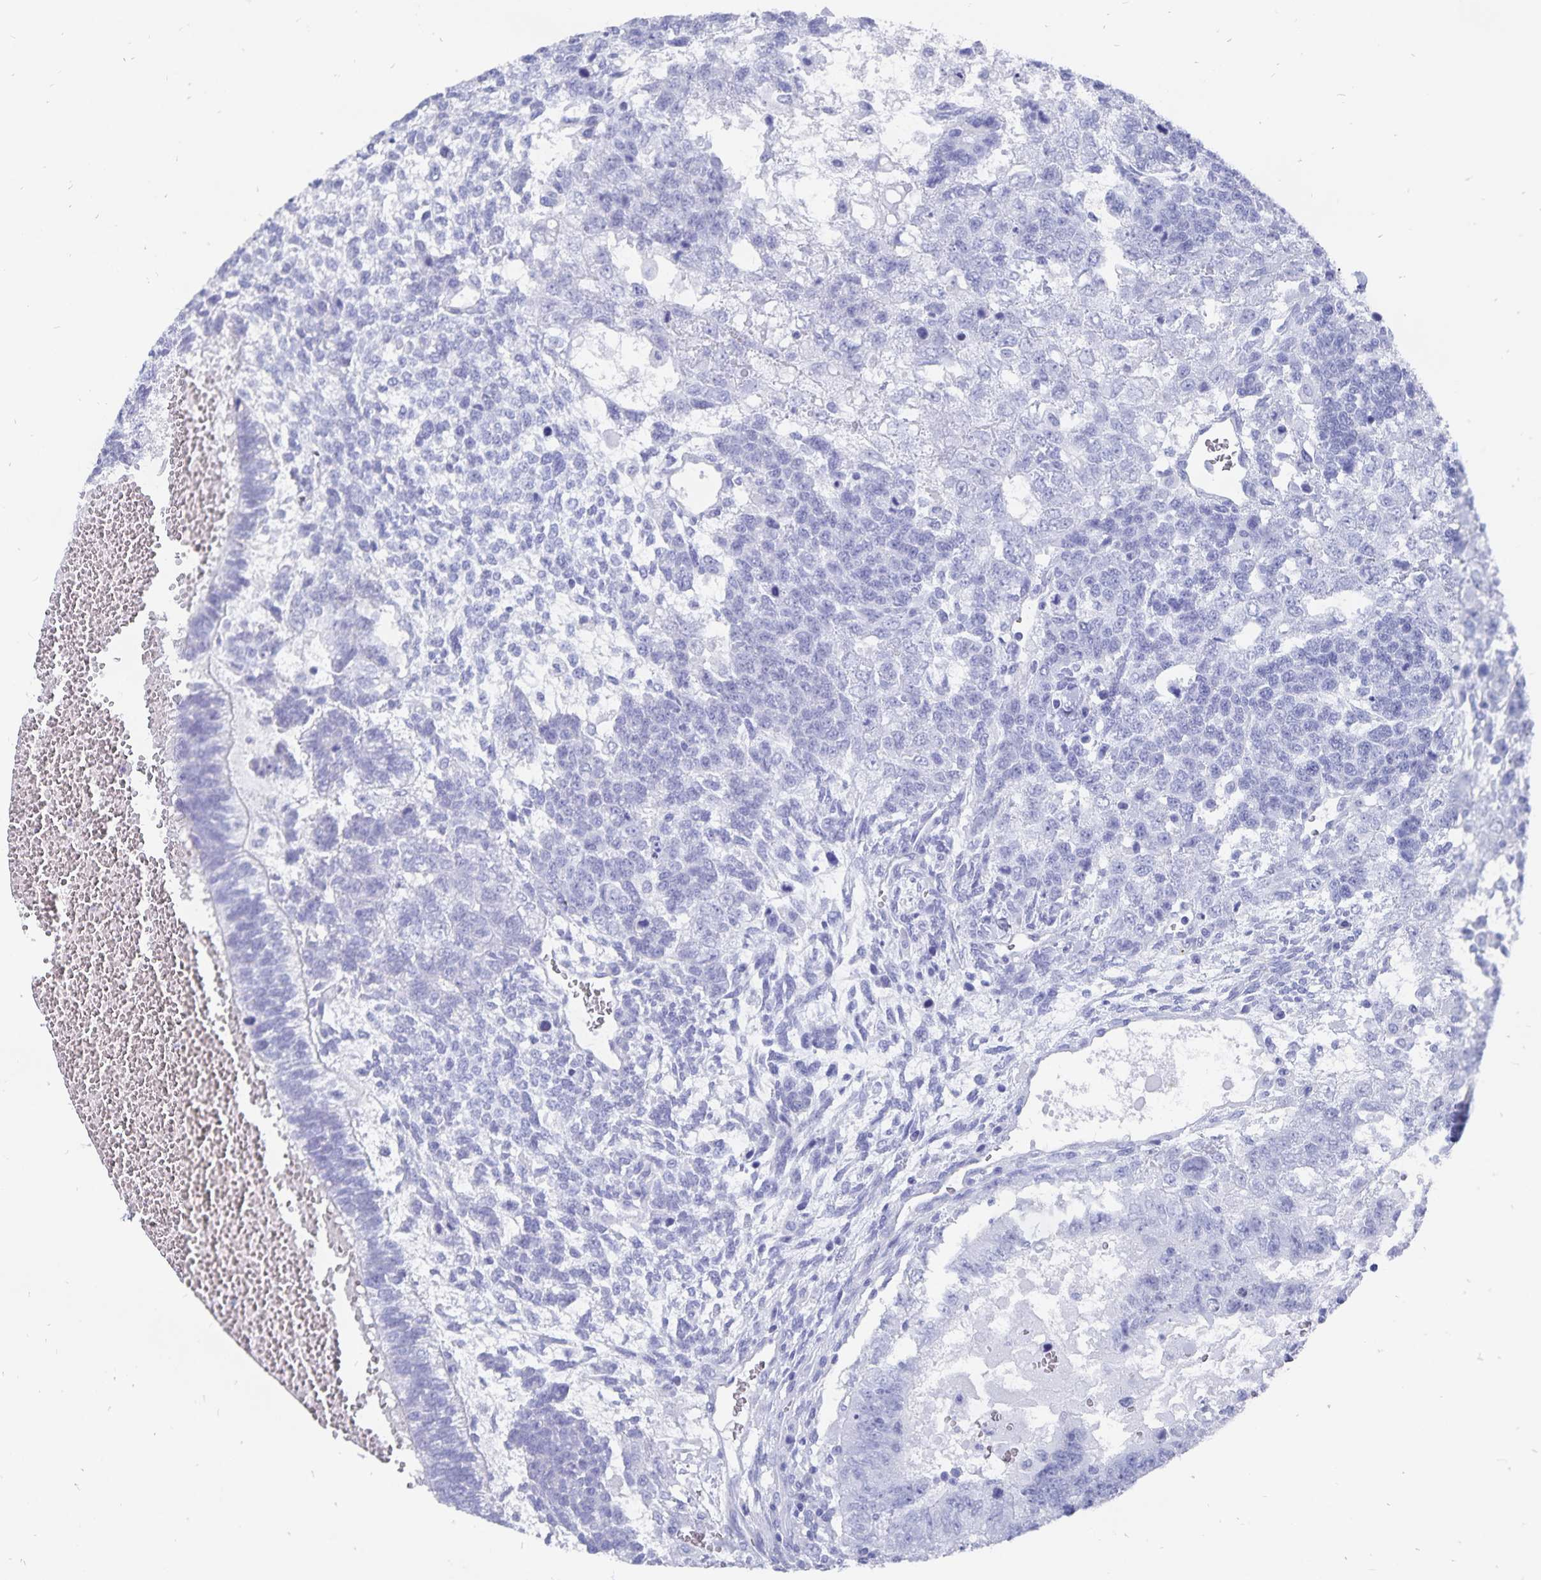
{"staining": {"intensity": "negative", "quantity": "none", "location": "none"}, "tissue": "testis cancer", "cell_type": "Tumor cells", "image_type": "cancer", "snomed": [{"axis": "morphology", "description": "Normal tissue, NOS"}, {"axis": "morphology", "description": "Carcinoma, Embryonal, NOS"}, {"axis": "topography", "description": "Testis"}, {"axis": "topography", "description": "Epididymis"}], "caption": "Immunohistochemistry micrograph of testis cancer (embryonal carcinoma) stained for a protein (brown), which shows no positivity in tumor cells.", "gene": "ADH1A", "patient": {"sex": "male", "age": 23}}